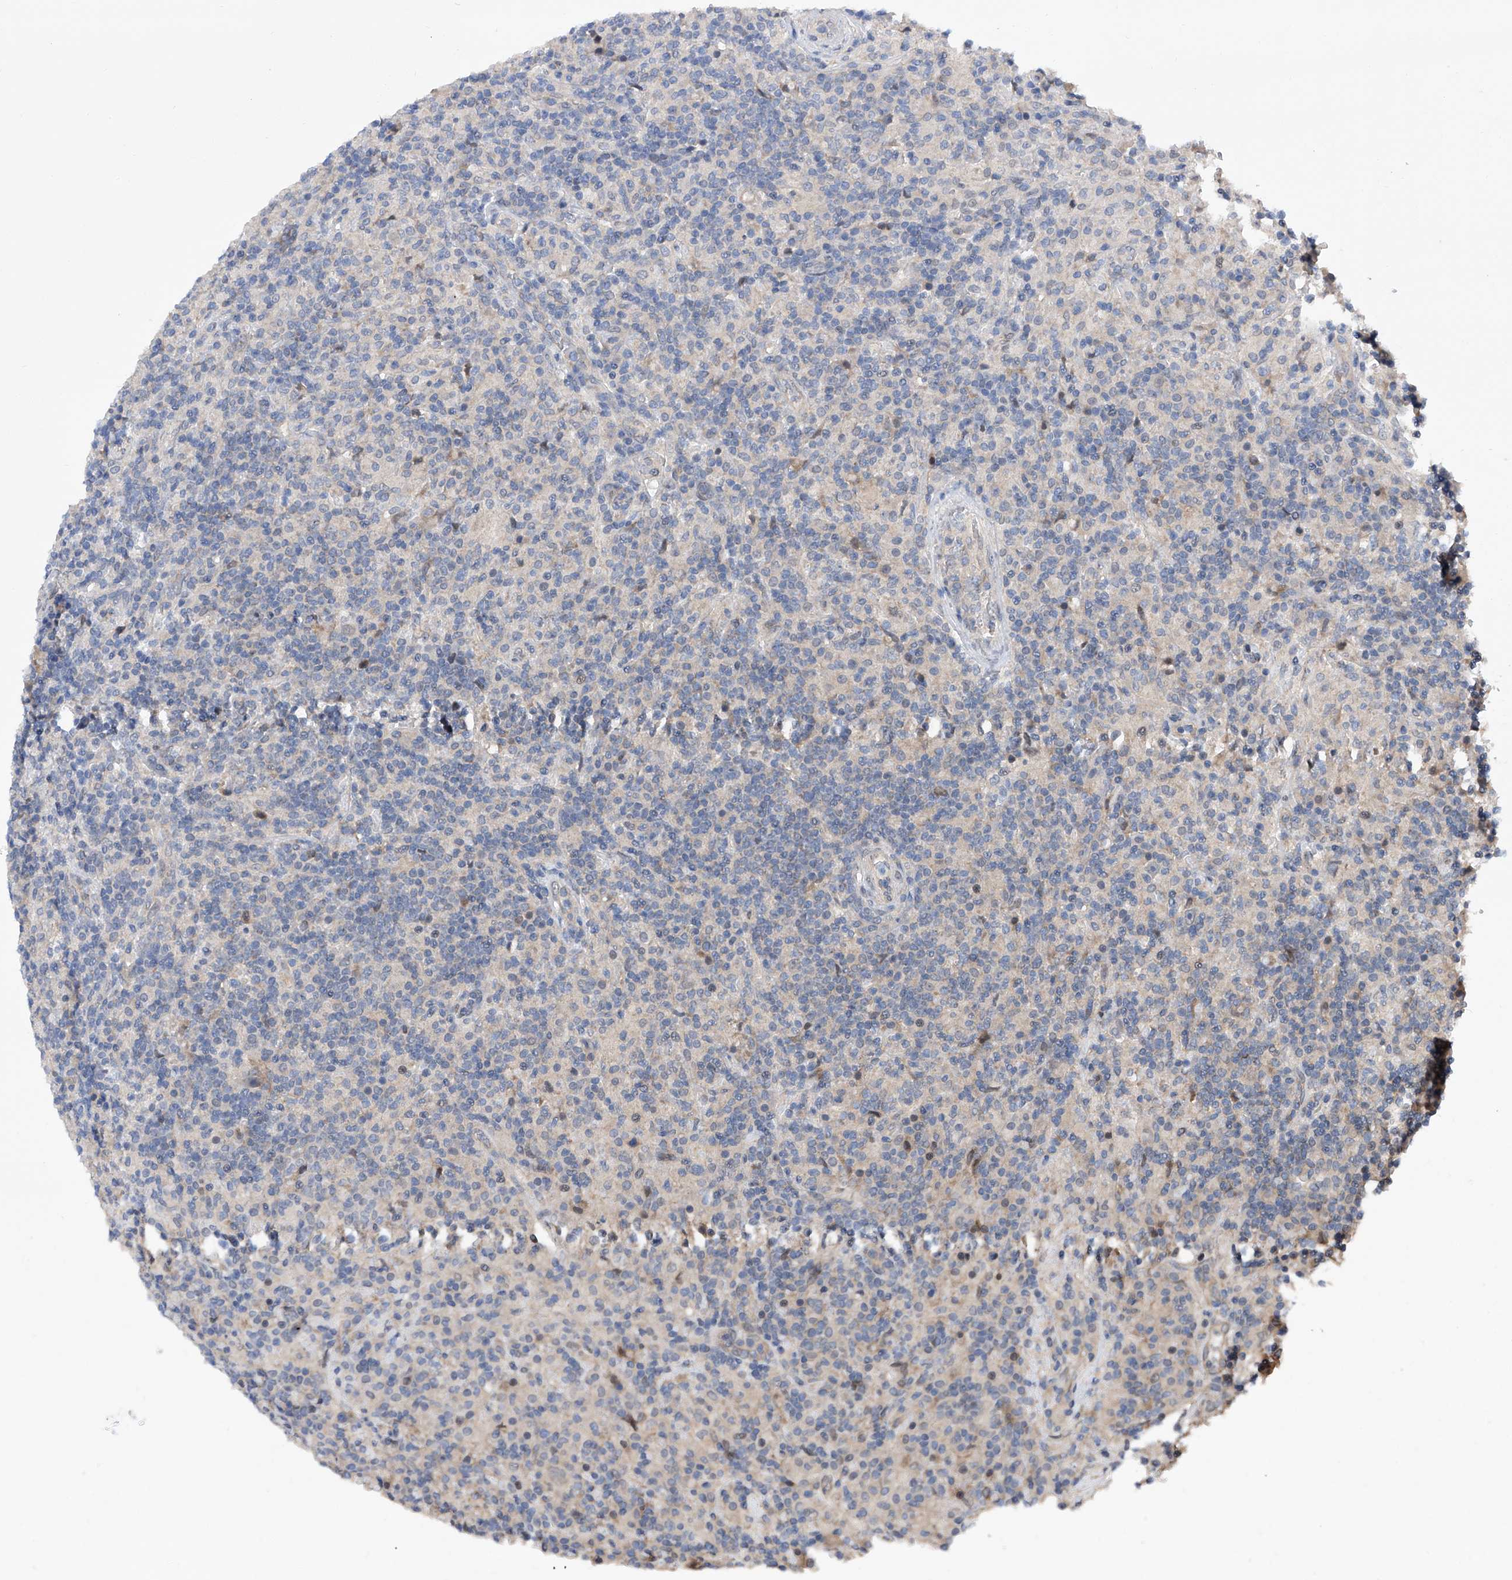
{"staining": {"intensity": "negative", "quantity": "none", "location": "none"}, "tissue": "lymphoma", "cell_type": "Tumor cells", "image_type": "cancer", "snomed": [{"axis": "morphology", "description": "Hodgkin's disease, NOS"}, {"axis": "topography", "description": "Lymph node"}], "caption": "Immunohistochemistry (IHC) image of Hodgkin's disease stained for a protein (brown), which exhibits no staining in tumor cells. The staining was performed using DAB (3,3'-diaminobenzidine) to visualize the protein expression in brown, while the nuclei were stained in blue with hematoxylin (Magnification: 20x).", "gene": "USP45", "patient": {"sex": "male", "age": 70}}